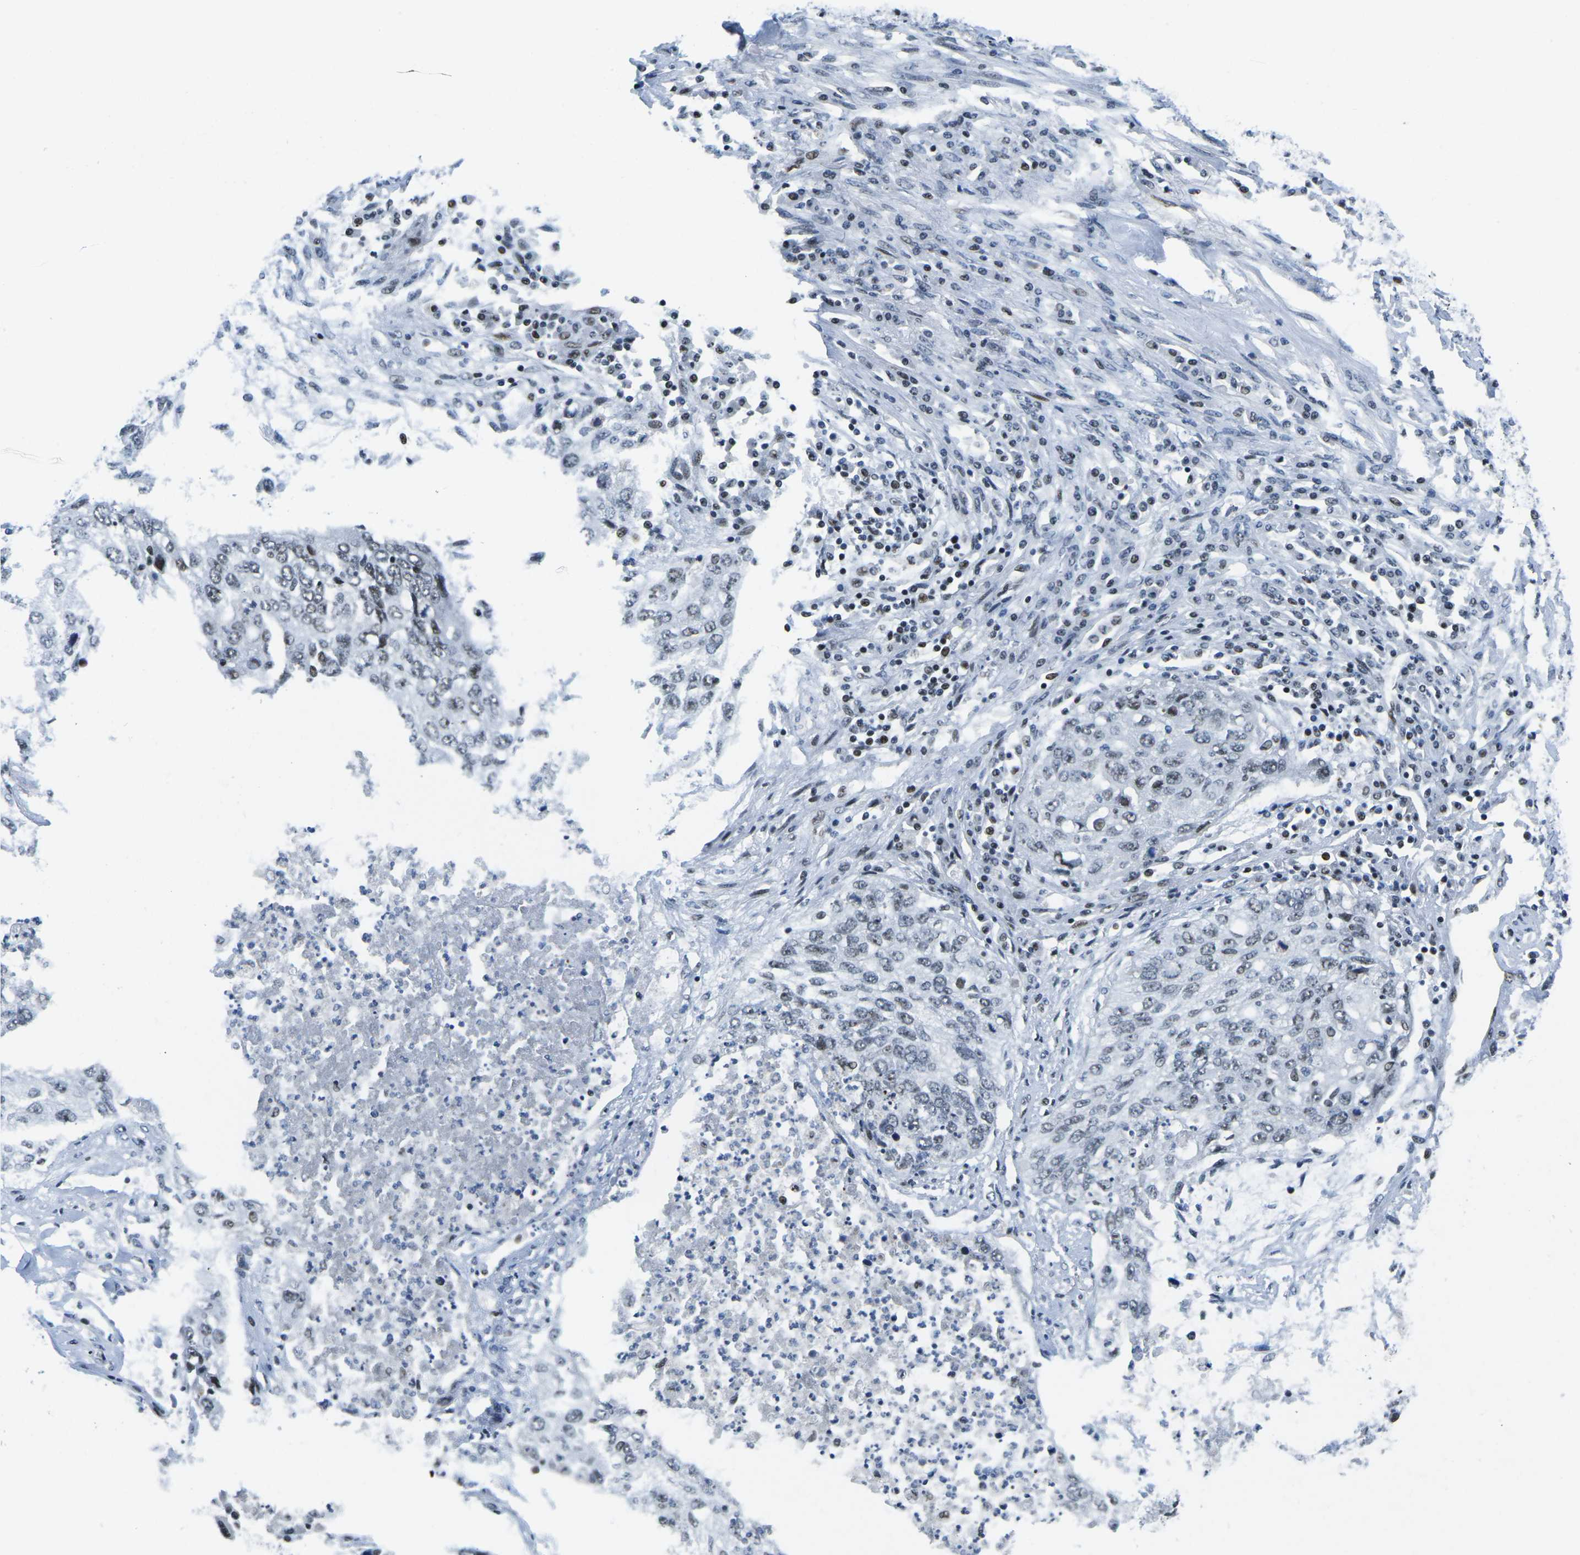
{"staining": {"intensity": "negative", "quantity": "none", "location": "none"}, "tissue": "lung cancer", "cell_type": "Tumor cells", "image_type": "cancer", "snomed": [{"axis": "morphology", "description": "Squamous cell carcinoma, NOS"}, {"axis": "topography", "description": "Lung"}], "caption": "DAB (3,3'-diaminobenzidine) immunohistochemical staining of lung cancer shows no significant staining in tumor cells.", "gene": "PRPF8", "patient": {"sex": "female", "age": 63}}